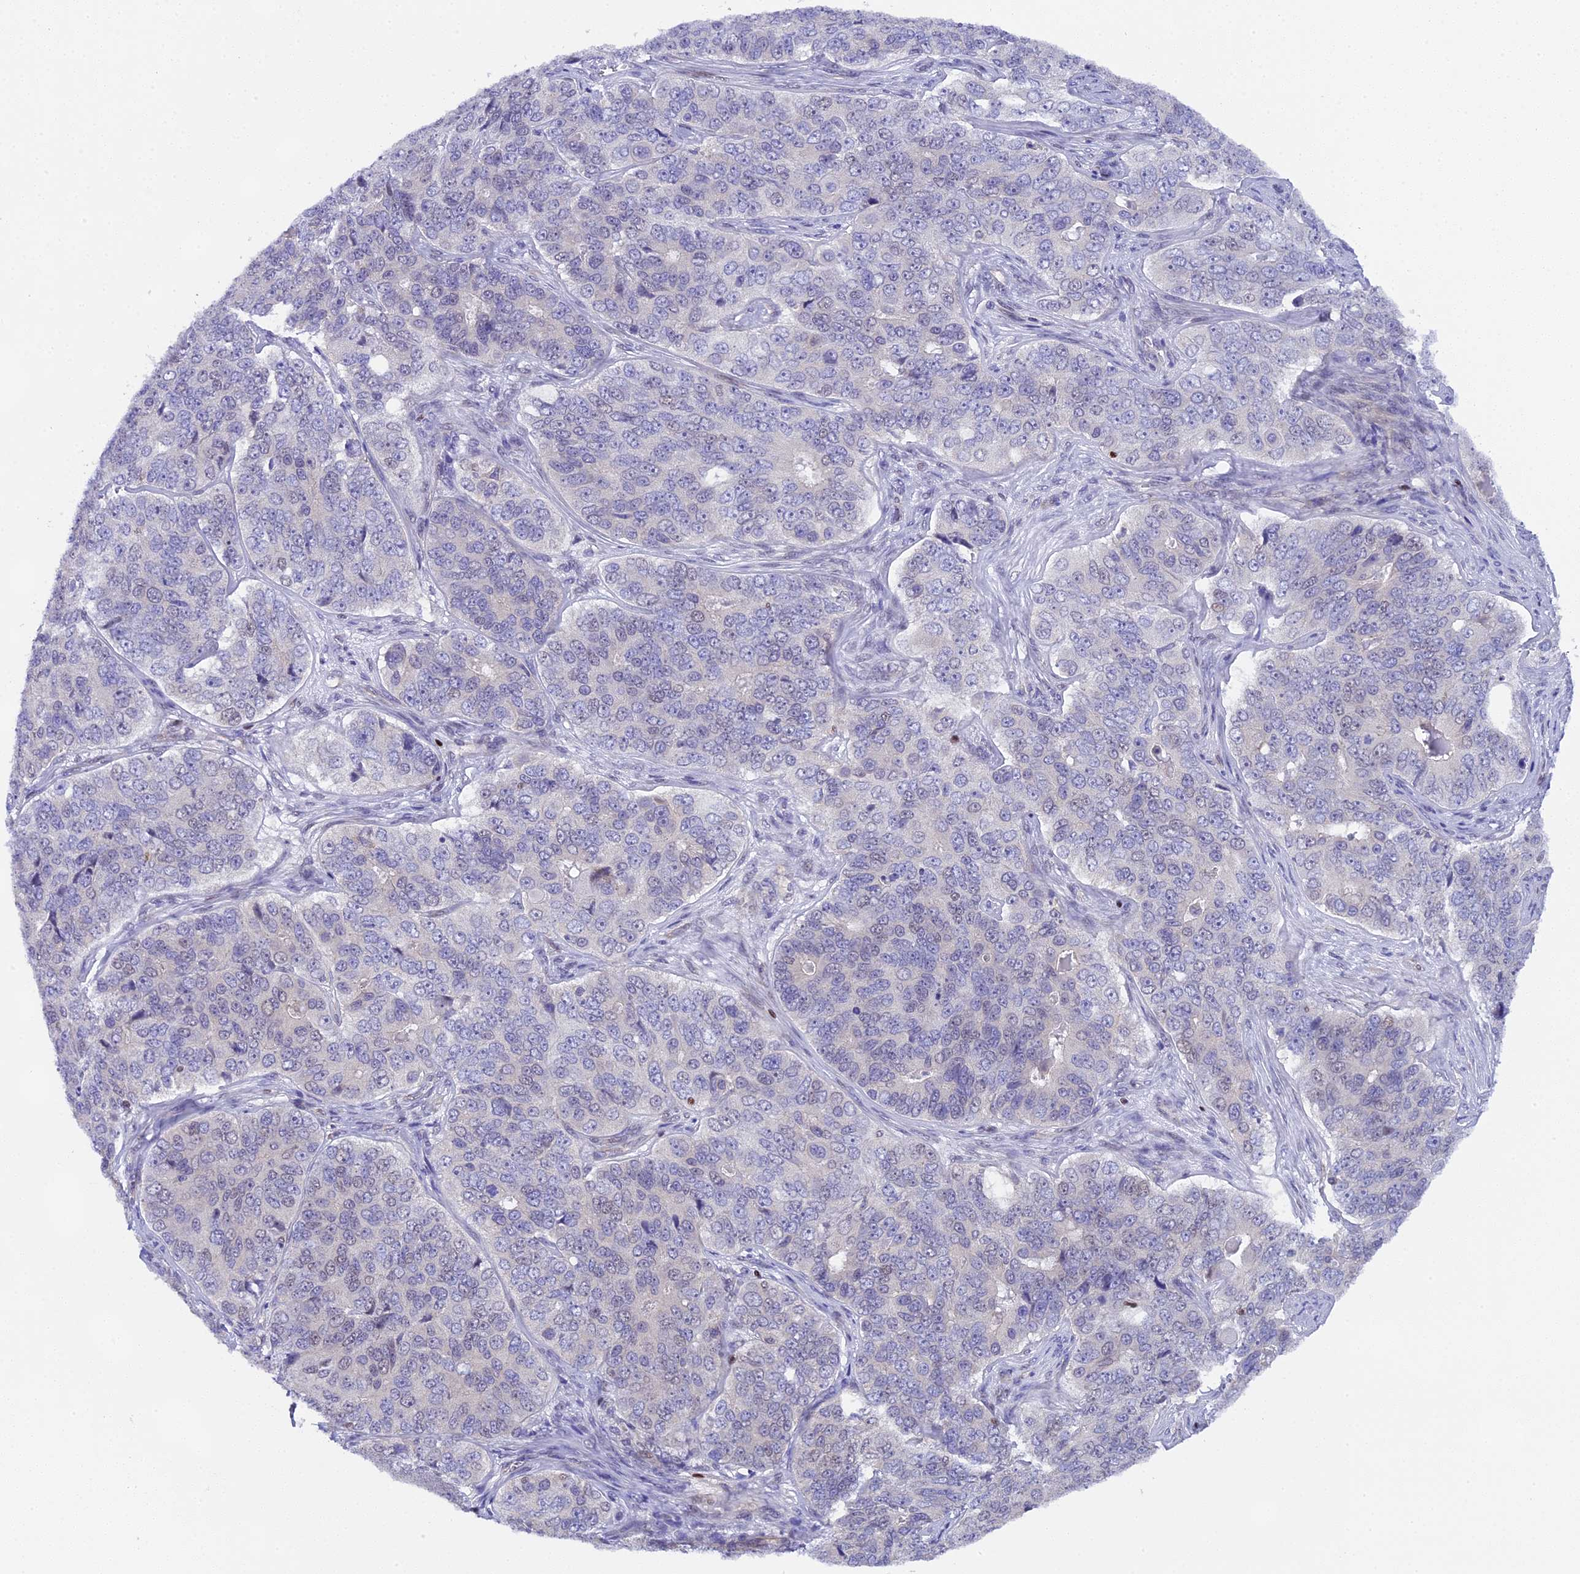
{"staining": {"intensity": "negative", "quantity": "none", "location": "none"}, "tissue": "ovarian cancer", "cell_type": "Tumor cells", "image_type": "cancer", "snomed": [{"axis": "morphology", "description": "Carcinoma, endometroid"}, {"axis": "topography", "description": "Ovary"}], "caption": "A high-resolution micrograph shows IHC staining of ovarian cancer, which displays no significant expression in tumor cells. Nuclei are stained in blue.", "gene": "SP4", "patient": {"sex": "female", "age": 51}}